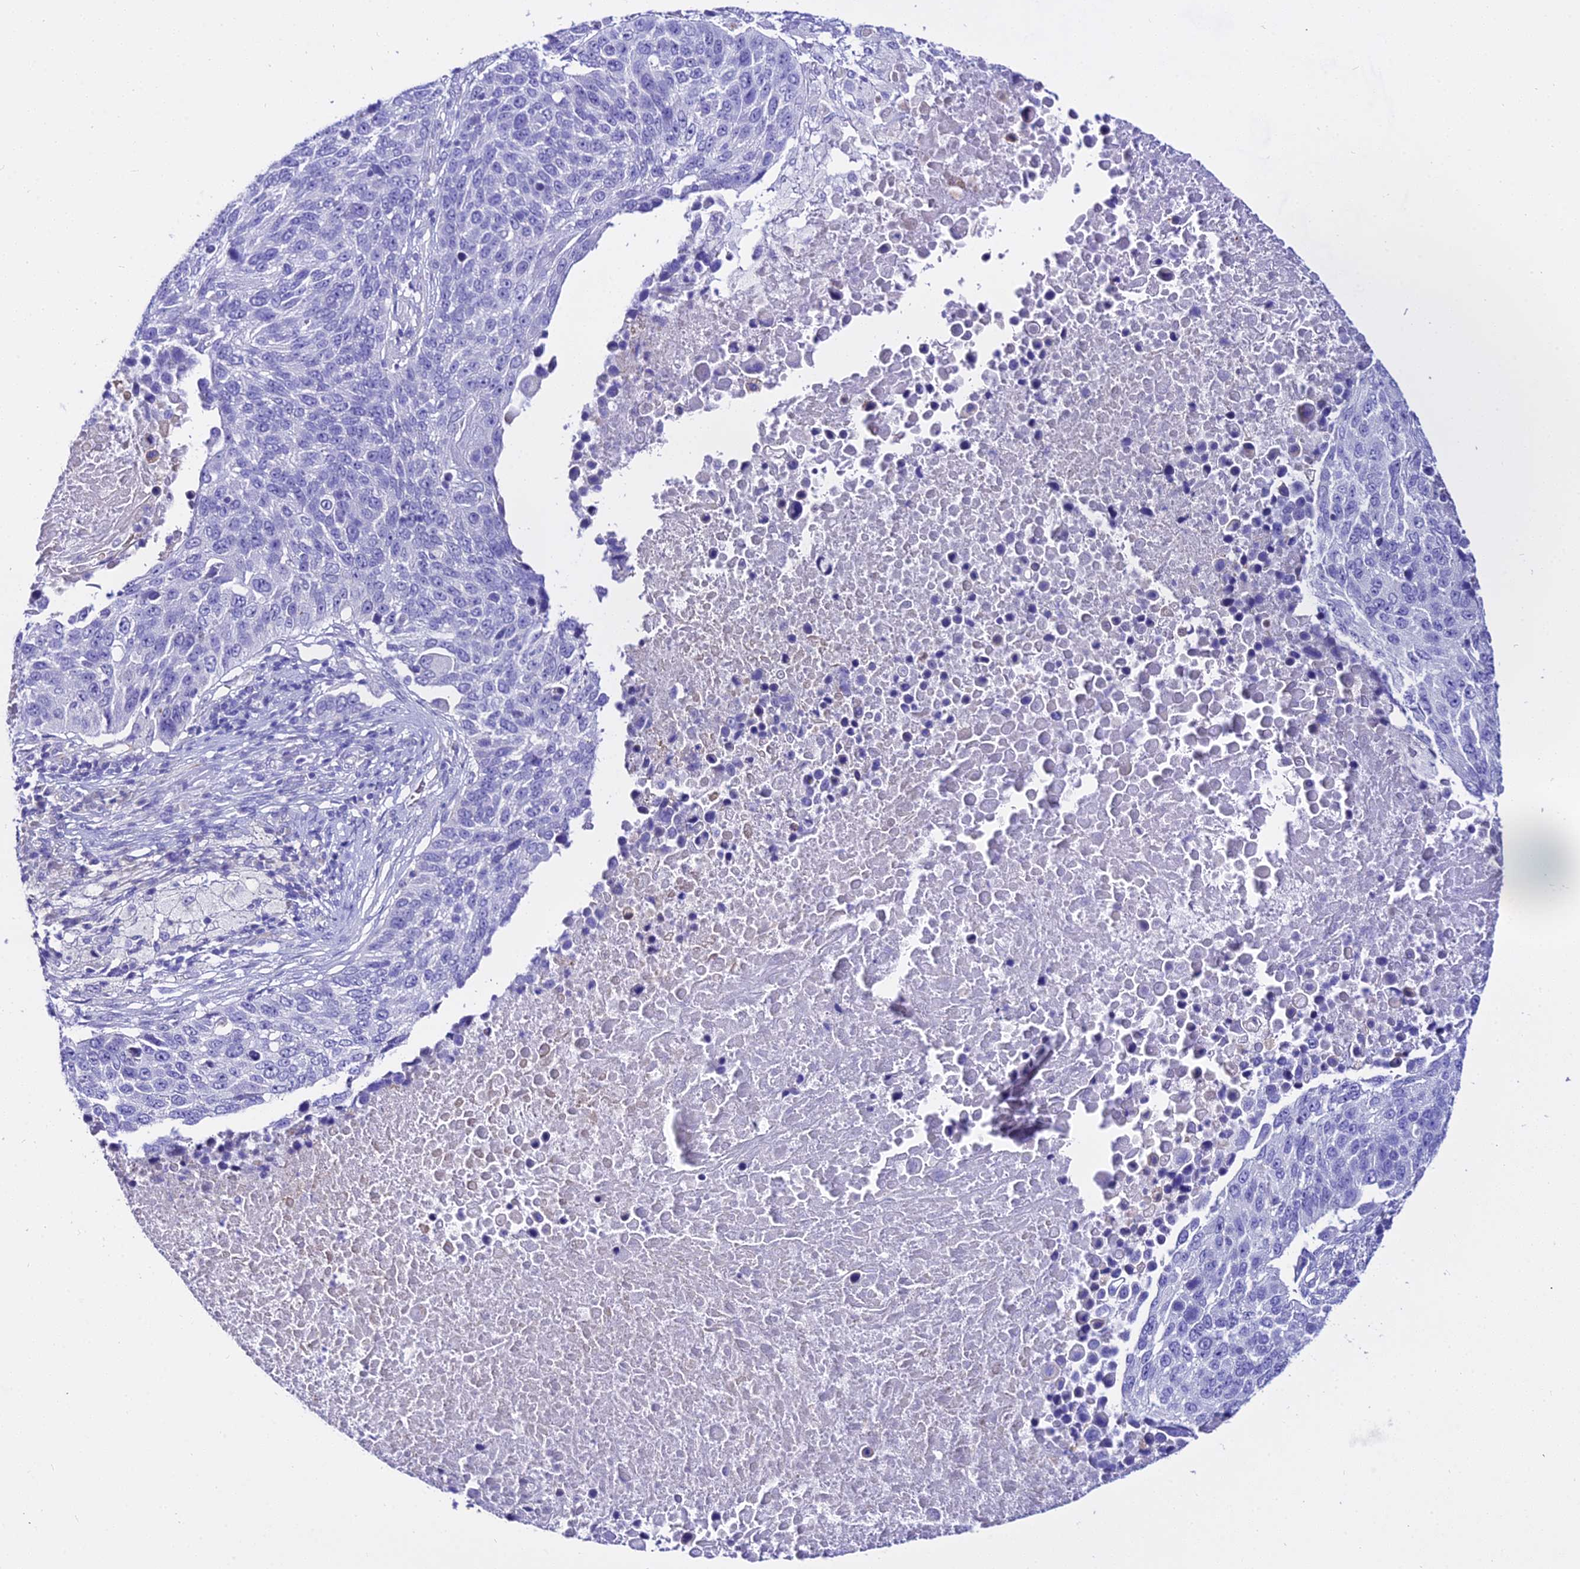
{"staining": {"intensity": "negative", "quantity": "none", "location": "none"}, "tissue": "lung cancer", "cell_type": "Tumor cells", "image_type": "cancer", "snomed": [{"axis": "morphology", "description": "Normal tissue, NOS"}, {"axis": "morphology", "description": "Squamous cell carcinoma, NOS"}, {"axis": "topography", "description": "Lymph node"}, {"axis": "topography", "description": "Lung"}], "caption": "Immunohistochemistry micrograph of neoplastic tissue: lung squamous cell carcinoma stained with DAB exhibits no significant protein staining in tumor cells. (Brightfield microscopy of DAB immunohistochemistry (IHC) at high magnification).", "gene": "DEFB106A", "patient": {"sex": "male", "age": 66}}